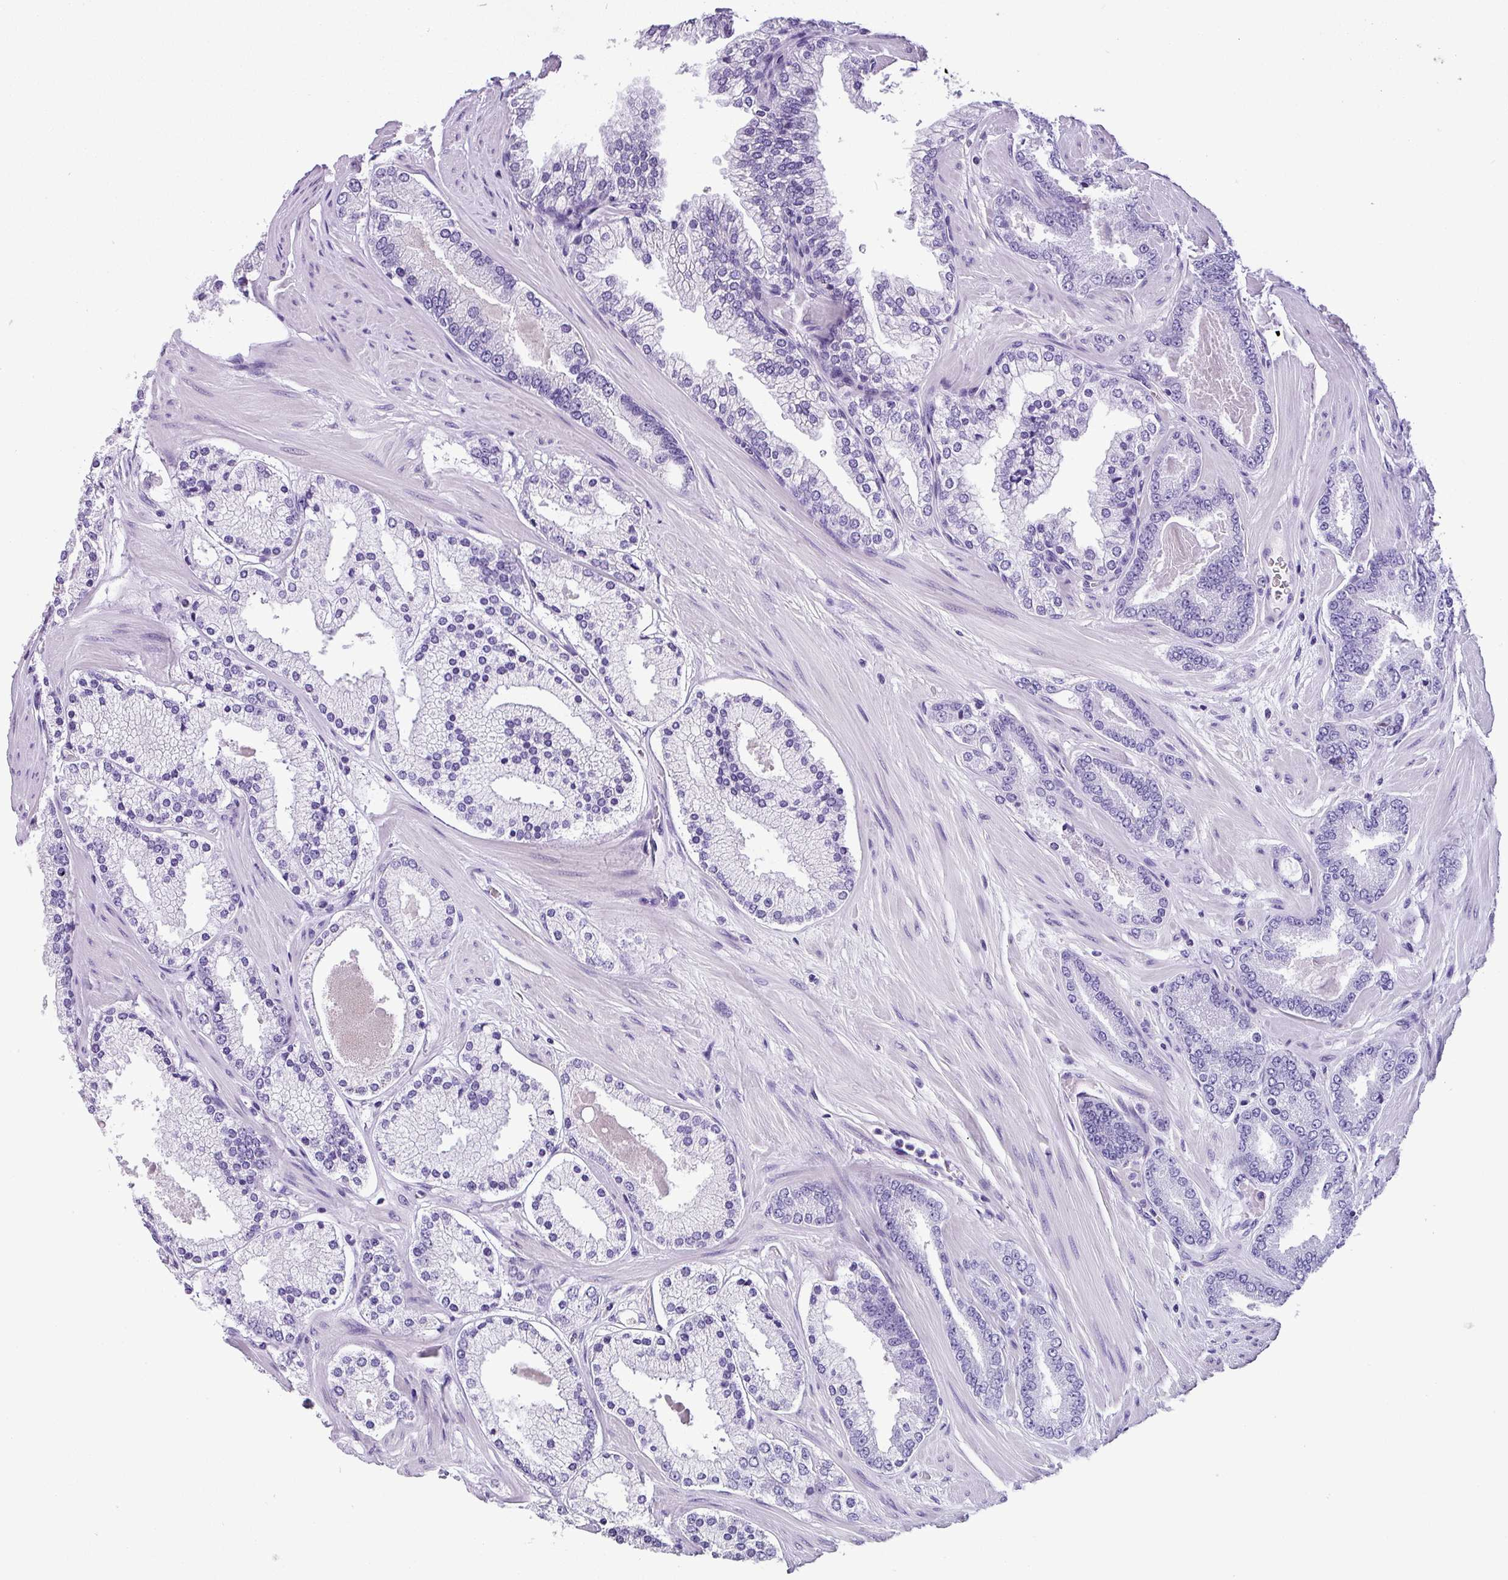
{"staining": {"intensity": "negative", "quantity": "none", "location": "none"}, "tissue": "prostate cancer", "cell_type": "Tumor cells", "image_type": "cancer", "snomed": [{"axis": "morphology", "description": "Adenocarcinoma, Low grade"}, {"axis": "topography", "description": "Prostate"}], "caption": "DAB (3,3'-diaminobenzidine) immunohistochemical staining of low-grade adenocarcinoma (prostate) displays no significant positivity in tumor cells.", "gene": "MUC21", "patient": {"sex": "male", "age": 42}}